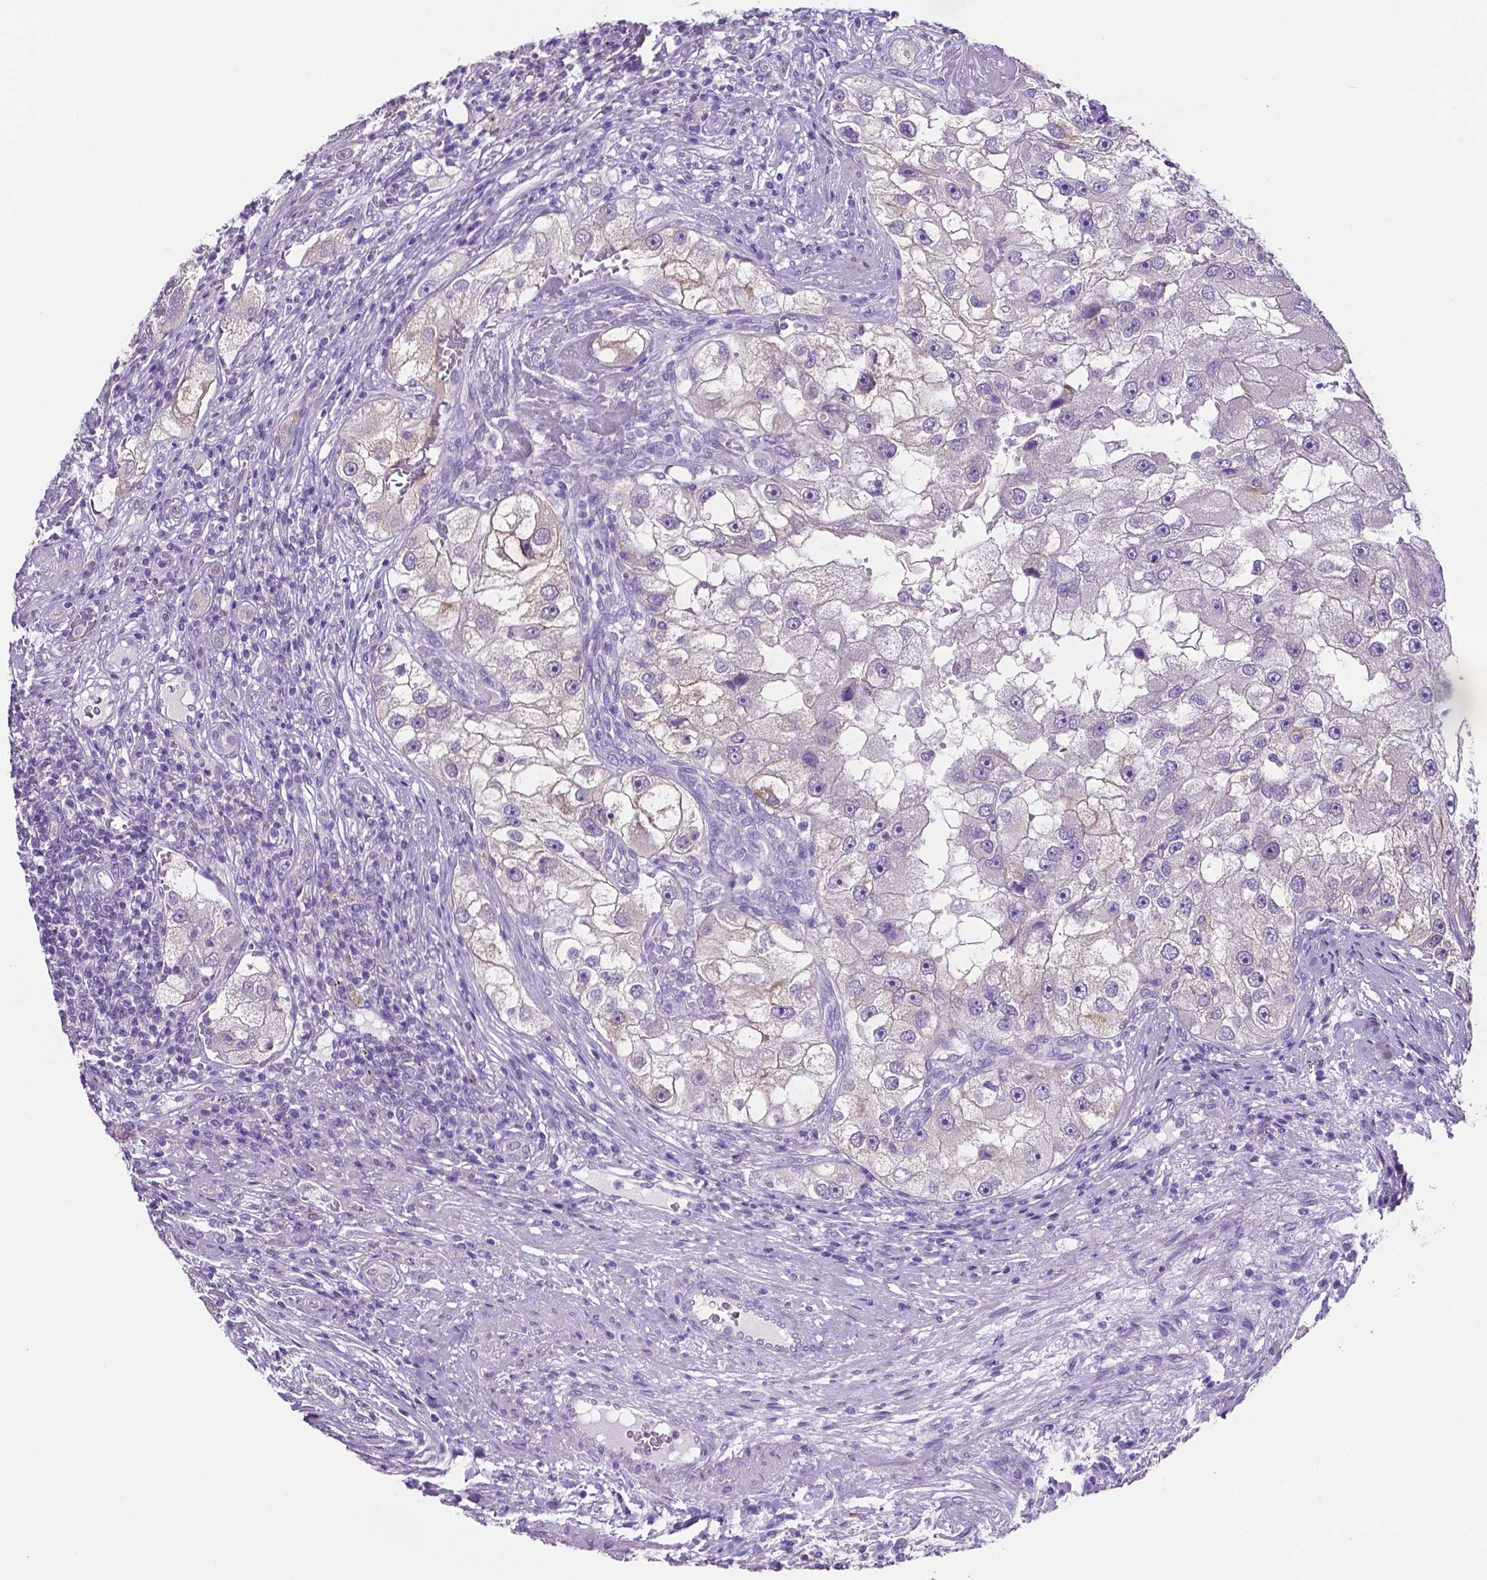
{"staining": {"intensity": "negative", "quantity": "none", "location": "none"}, "tissue": "renal cancer", "cell_type": "Tumor cells", "image_type": "cancer", "snomed": [{"axis": "morphology", "description": "Adenocarcinoma, NOS"}, {"axis": "topography", "description": "Kidney"}], "caption": "Adenocarcinoma (renal) was stained to show a protein in brown. There is no significant expression in tumor cells. (Stains: DAB immunohistochemistry (IHC) with hematoxylin counter stain, Microscopy: brightfield microscopy at high magnification).", "gene": "SLC22A2", "patient": {"sex": "male", "age": 63}}